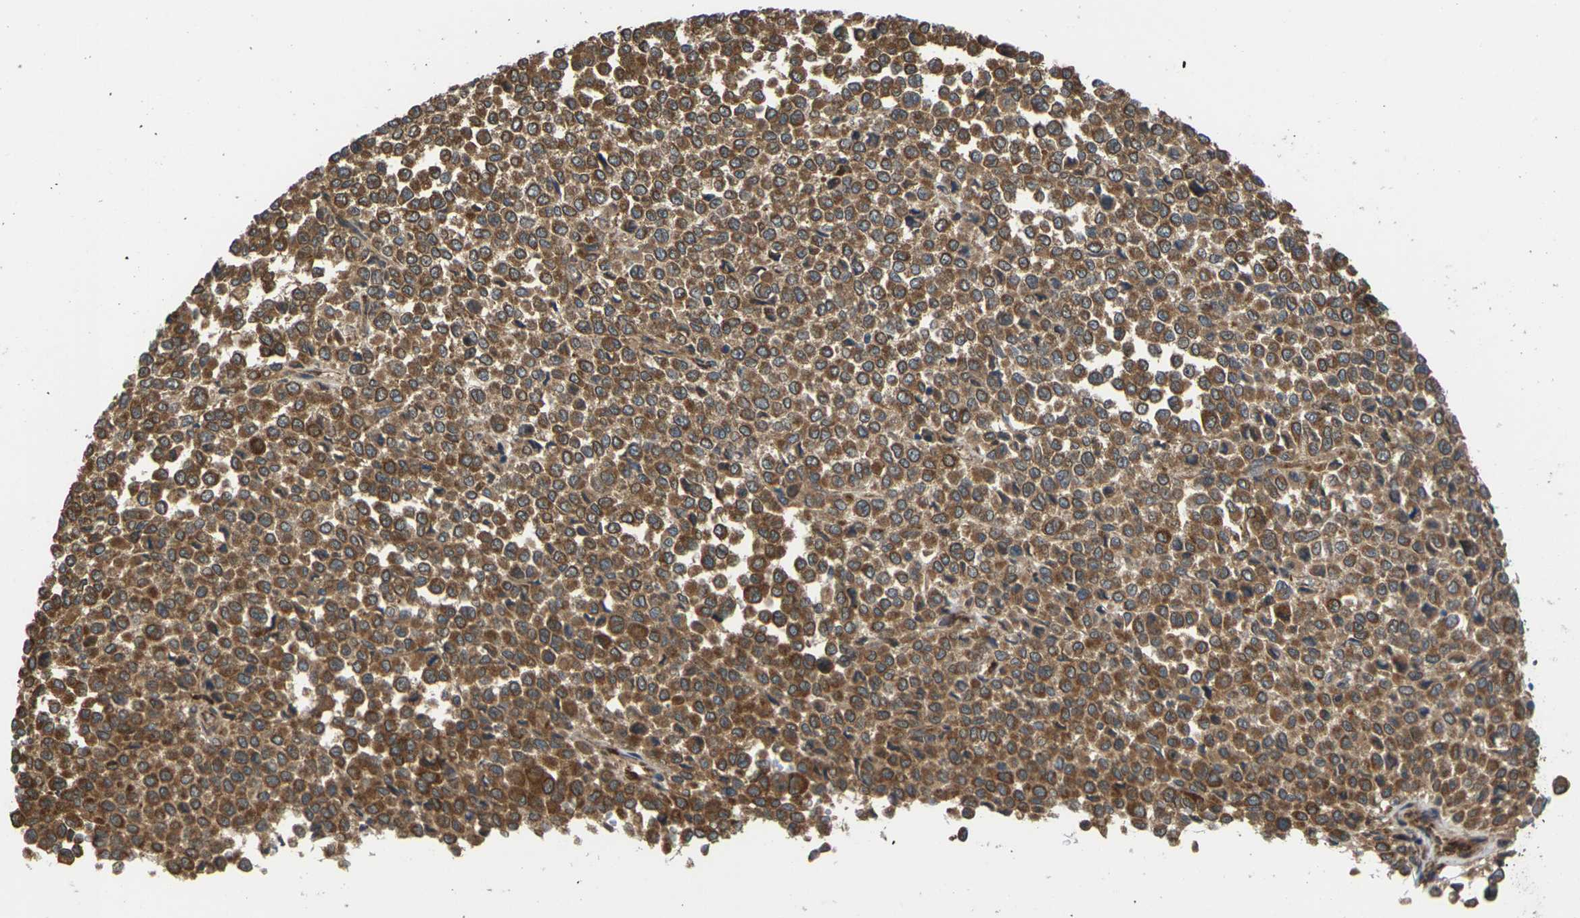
{"staining": {"intensity": "moderate", "quantity": ">75%", "location": "cytoplasmic/membranous"}, "tissue": "melanoma", "cell_type": "Tumor cells", "image_type": "cancer", "snomed": [{"axis": "morphology", "description": "Malignant melanoma, Metastatic site"}, {"axis": "topography", "description": "Pancreas"}], "caption": "There is medium levels of moderate cytoplasmic/membranous positivity in tumor cells of melanoma, as demonstrated by immunohistochemical staining (brown color).", "gene": "NRAS", "patient": {"sex": "female", "age": 30}}